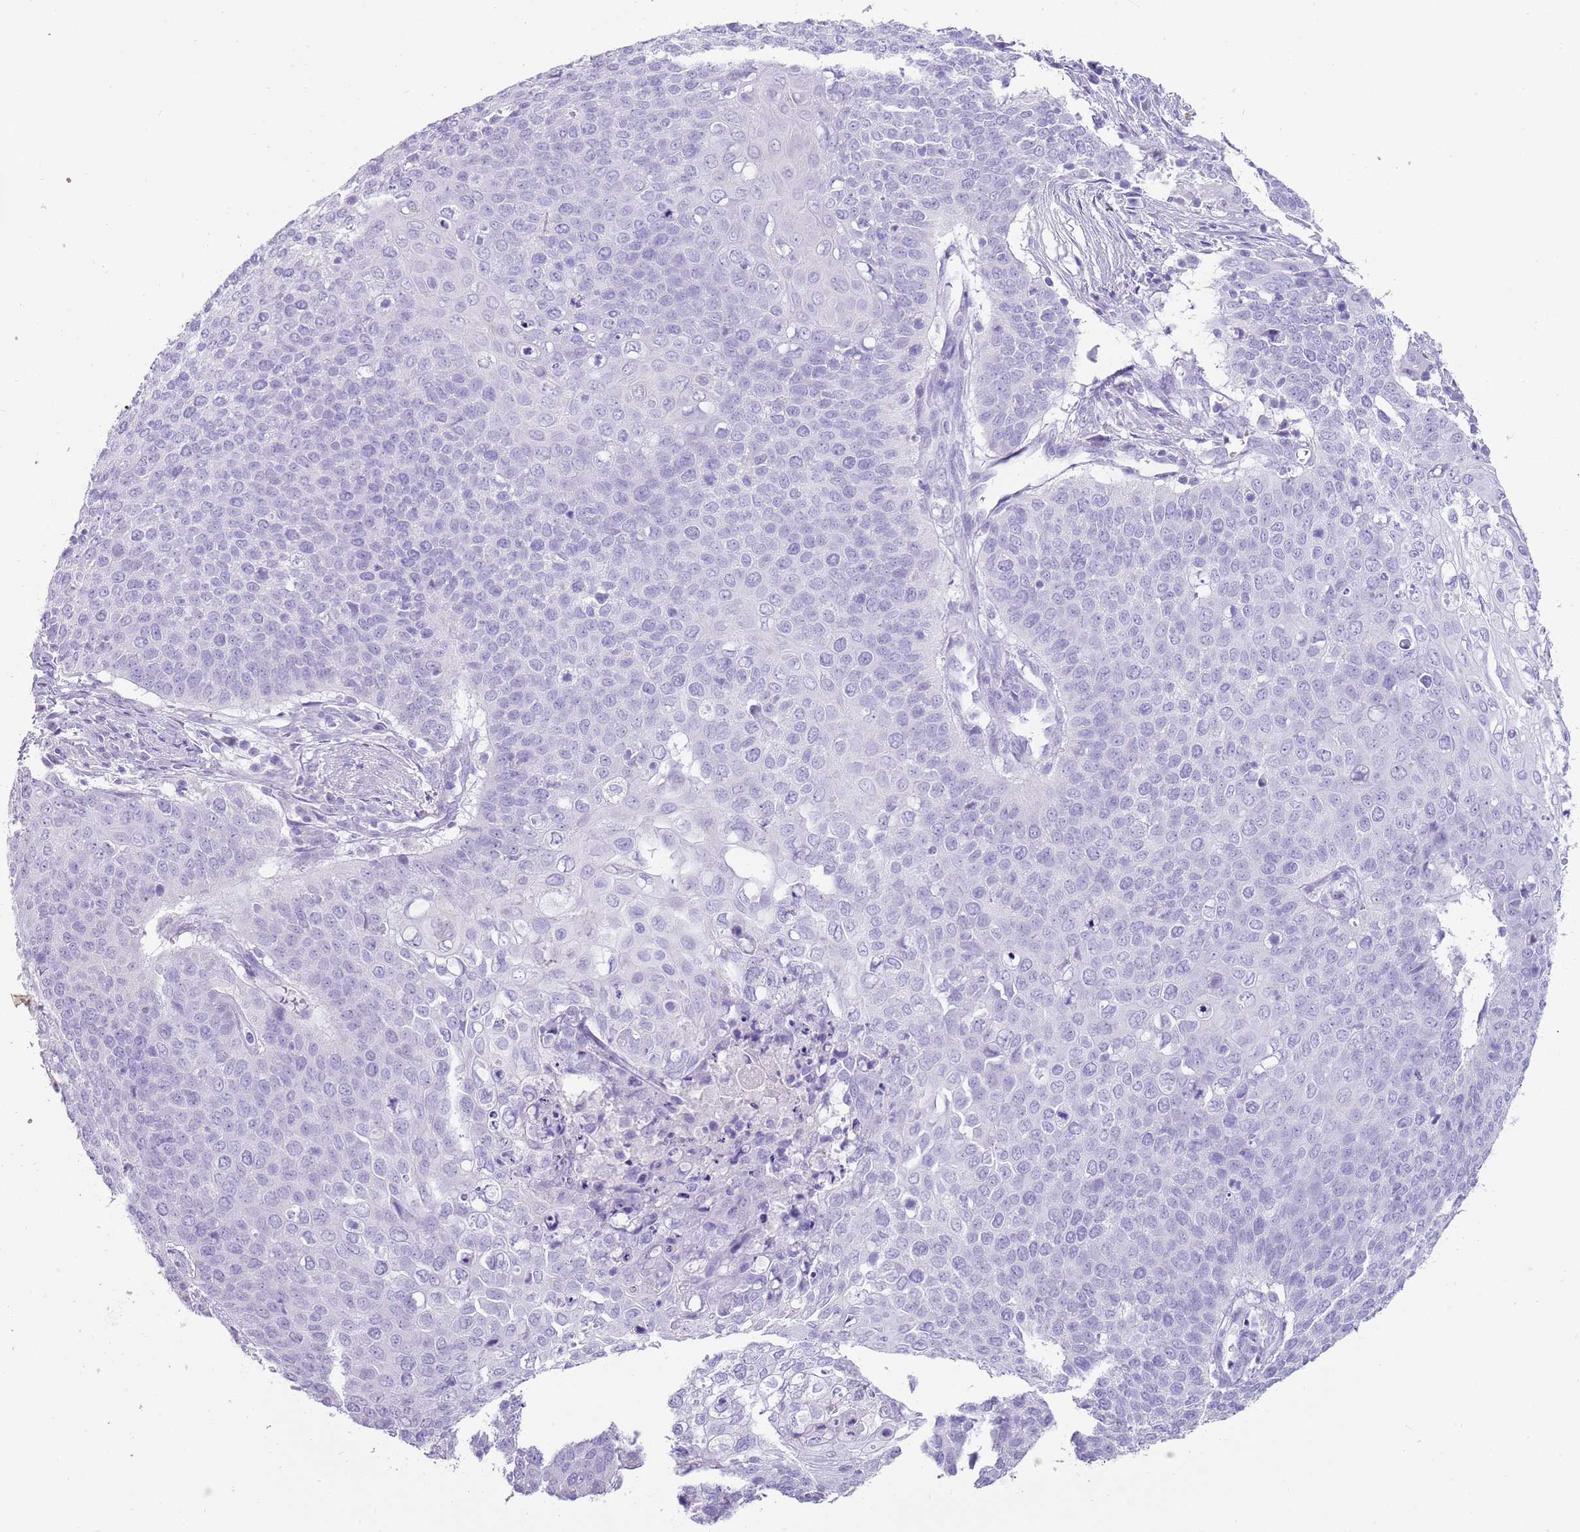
{"staining": {"intensity": "negative", "quantity": "none", "location": "none"}, "tissue": "cervical cancer", "cell_type": "Tumor cells", "image_type": "cancer", "snomed": [{"axis": "morphology", "description": "Squamous cell carcinoma, NOS"}, {"axis": "topography", "description": "Cervix"}], "caption": "Cervical cancer was stained to show a protein in brown. There is no significant expression in tumor cells.", "gene": "NBPF3", "patient": {"sex": "female", "age": 39}}